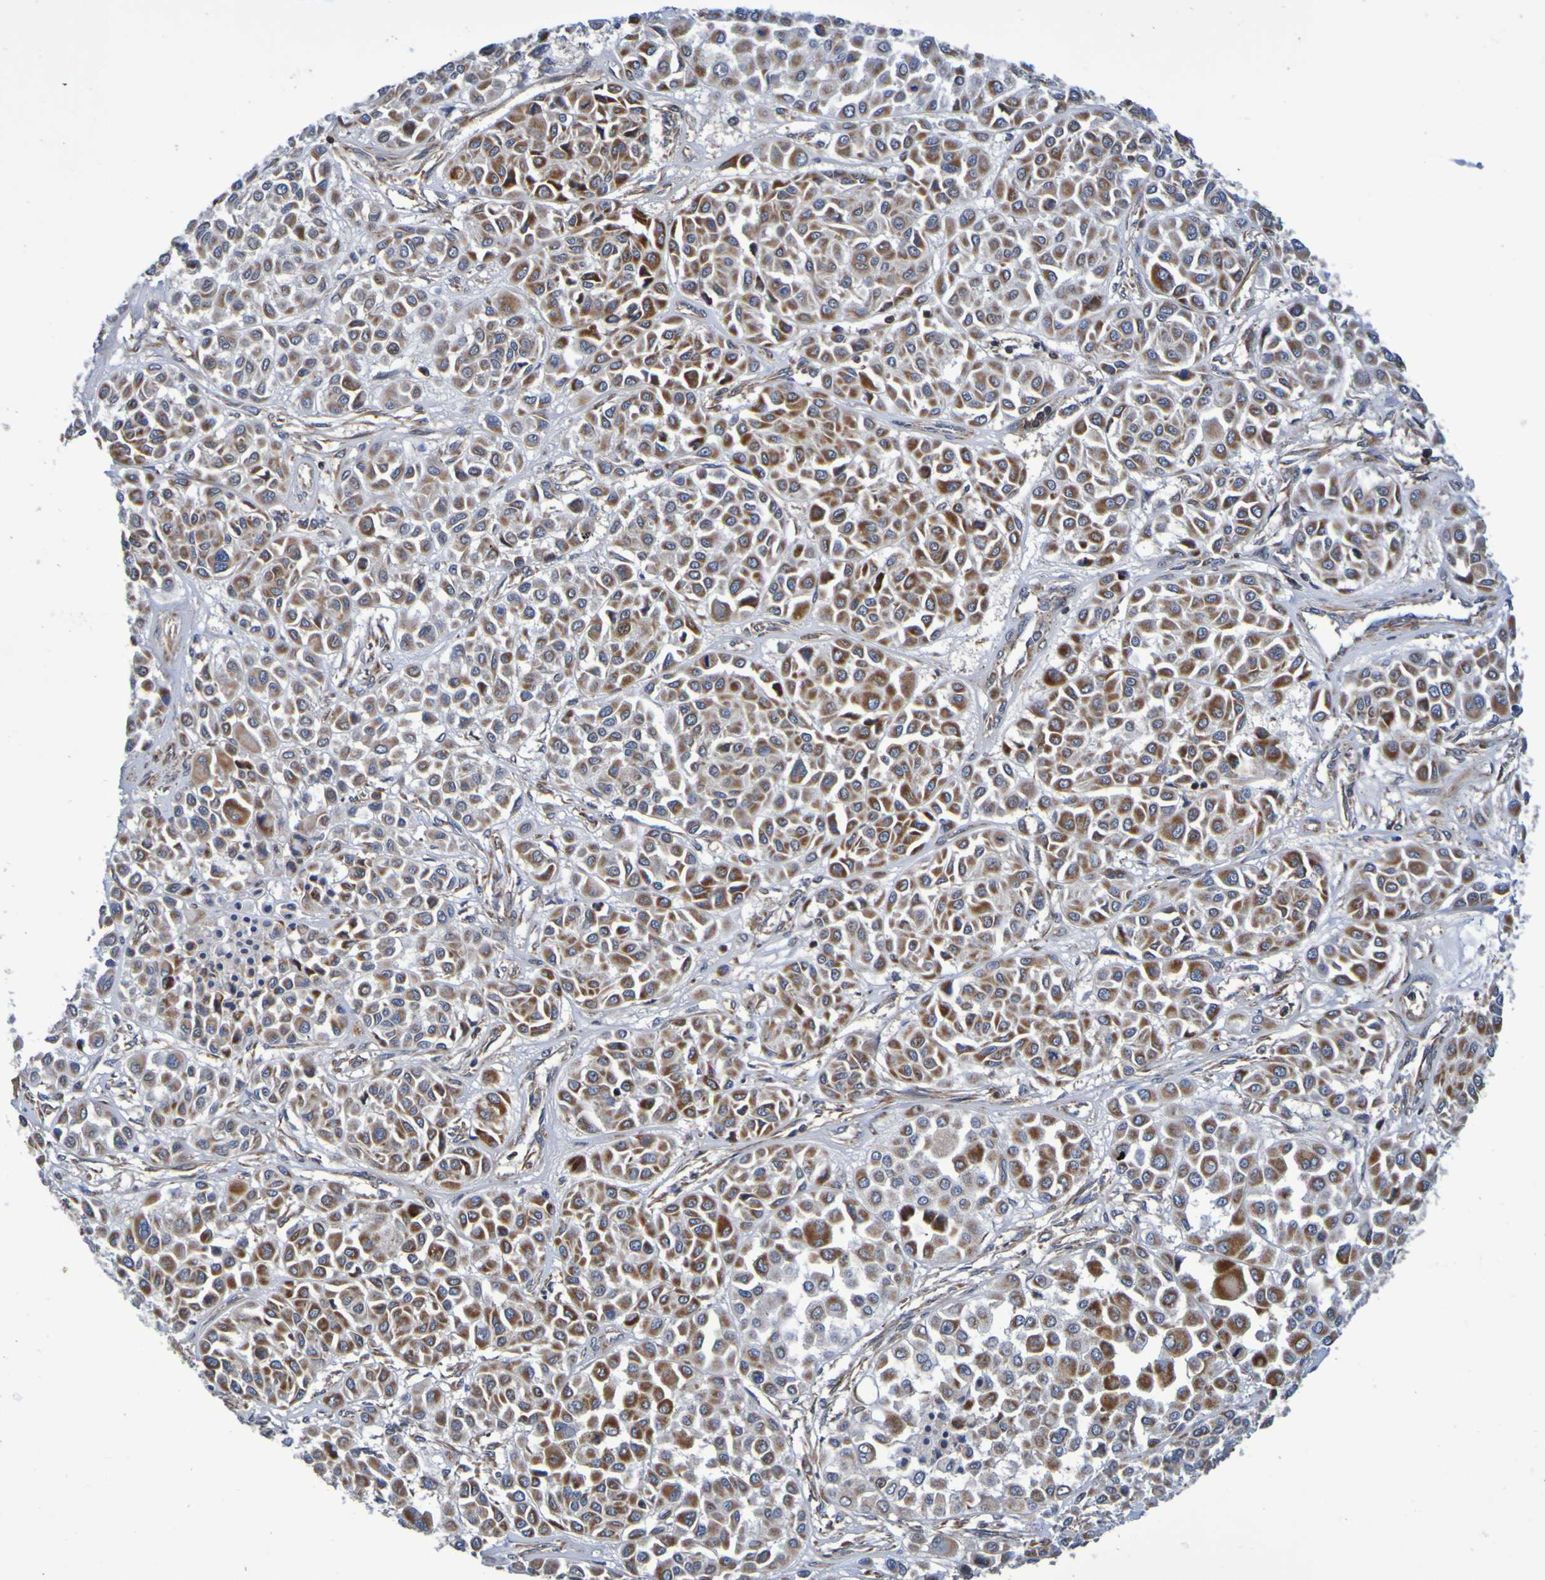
{"staining": {"intensity": "strong", "quantity": ">75%", "location": "cytoplasmic/membranous"}, "tissue": "melanoma", "cell_type": "Tumor cells", "image_type": "cancer", "snomed": [{"axis": "morphology", "description": "Malignant melanoma, Metastatic site"}, {"axis": "topography", "description": "Soft tissue"}], "caption": "IHC micrograph of human malignant melanoma (metastatic site) stained for a protein (brown), which shows high levels of strong cytoplasmic/membranous expression in approximately >75% of tumor cells.", "gene": "CCDC51", "patient": {"sex": "male", "age": 41}}